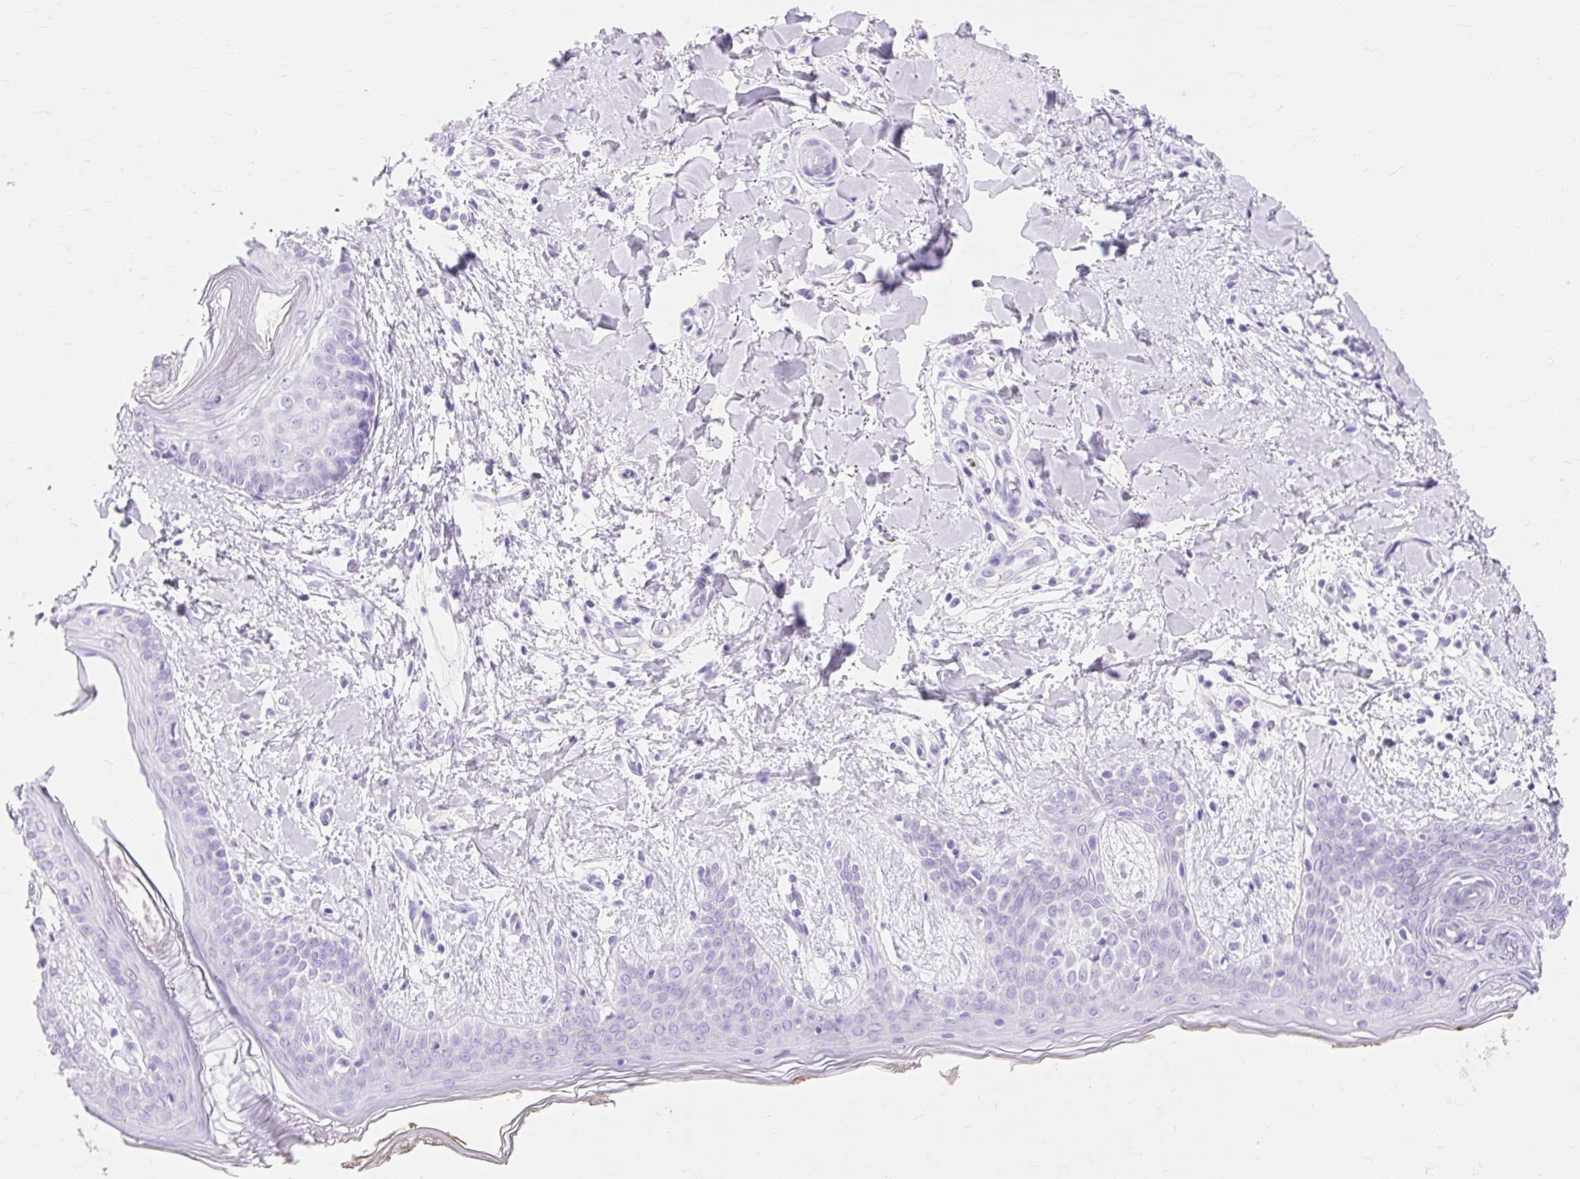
{"staining": {"intensity": "negative", "quantity": "none", "location": "none"}, "tissue": "skin", "cell_type": "Fibroblasts", "image_type": "normal", "snomed": [{"axis": "morphology", "description": "Normal tissue, NOS"}, {"axis": "topography", "description": "Skin"}], "caption": "Normal skin was stained to show a protein in brown. There is no significant staining in fibroblasts. (DAB immunohistochemistry with hematoxylin counter stain).", "gene": "MBP", "patient": {"sex": "female", "age": 34}}